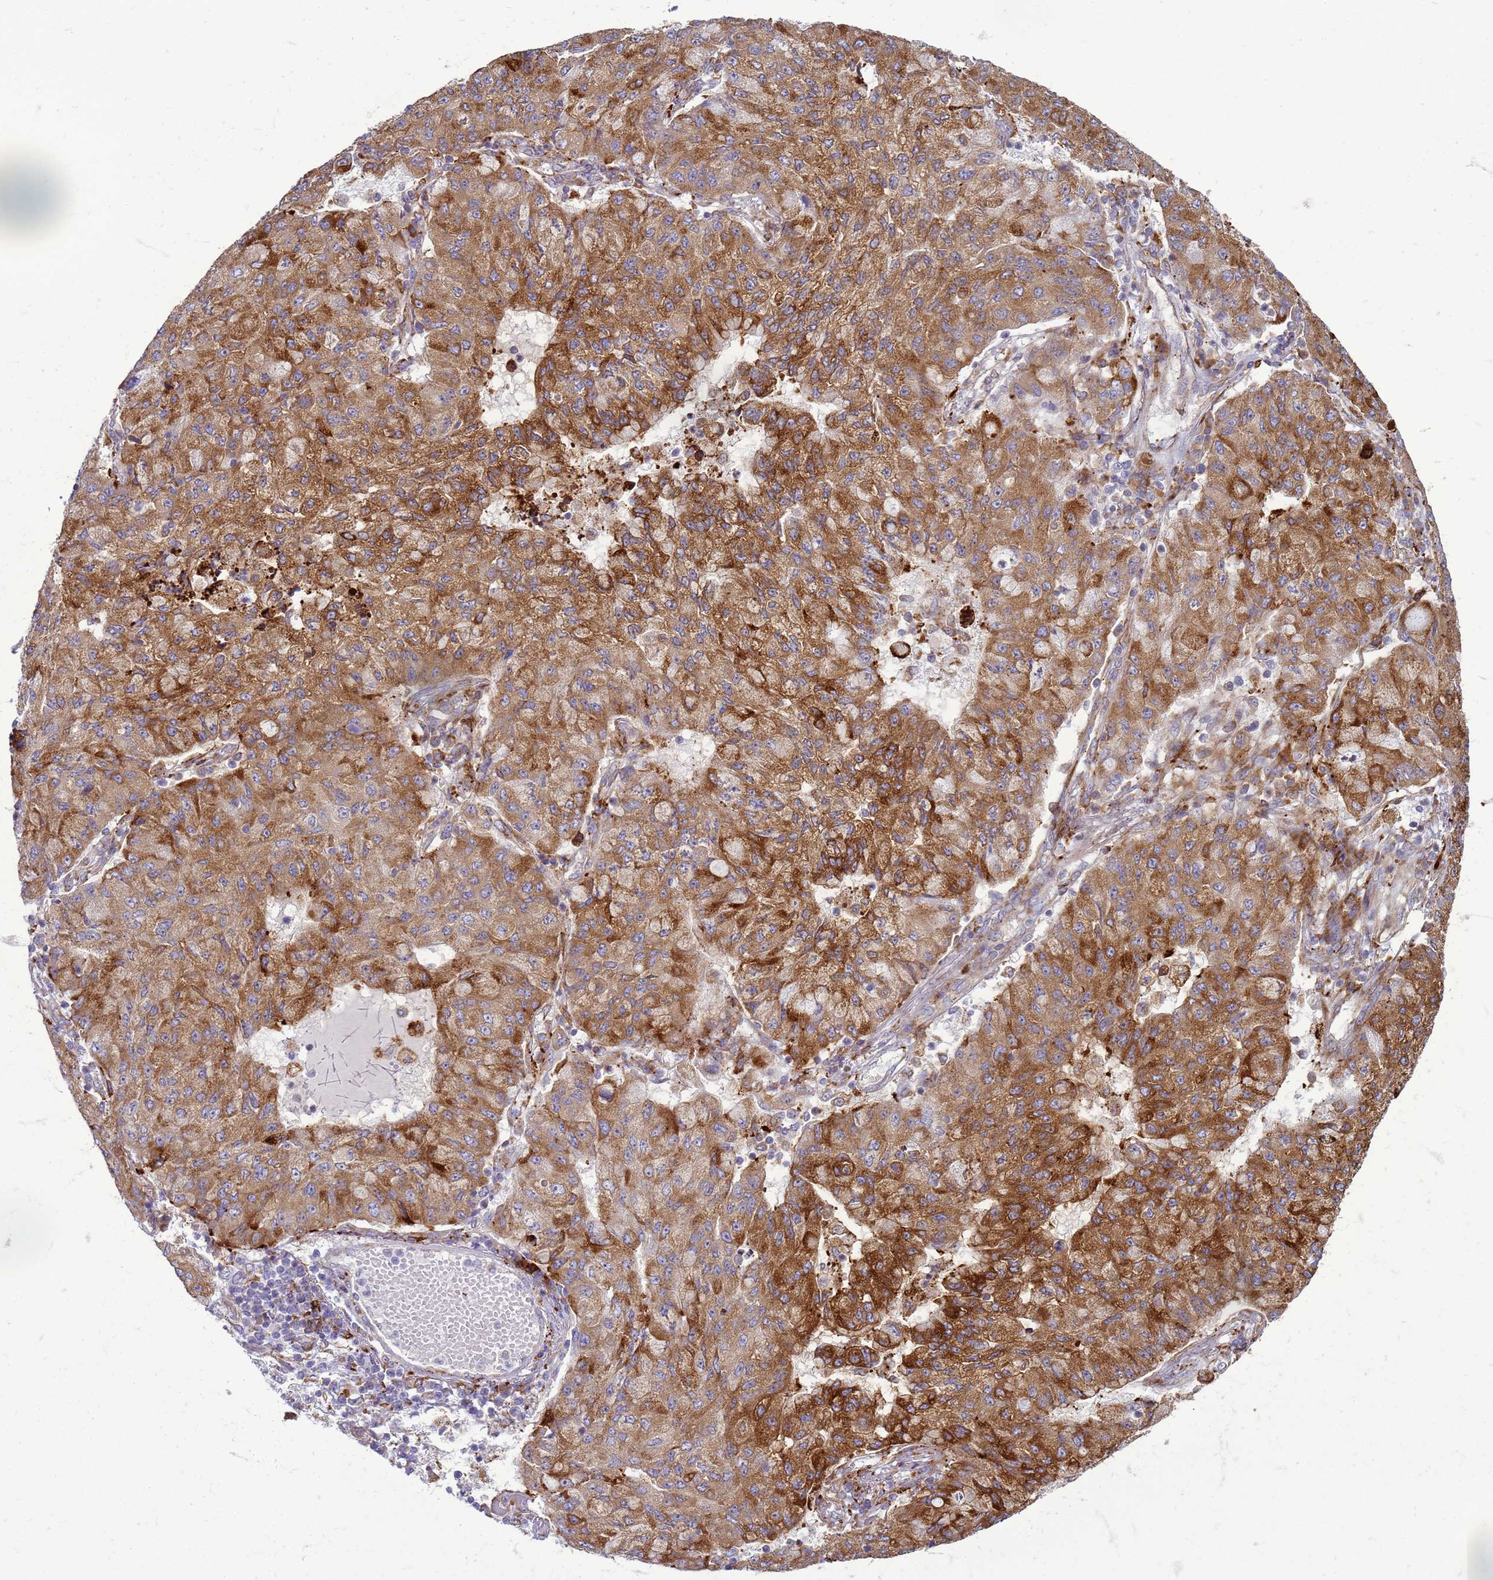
{"staining": {"intensity": "moderate", "quantity": ">75%", "location": "cytoplasmic/membranous"}, "tissue": "lung cancer", "cell_type": "Tumor cells", "image_type": "cancer", "snomed": [{"axis": "morphology", "description": "Squamous cell carcinoma, NOS"}, {"axis": "topography", "description": "Lung"}], "caption": "Brown immunohistochemical staining in human squamous cell carcinoma (lung) demonstrates moderate cytoplasmic/membranous positivity in approximately >75% of tumor cells.", "gene": "PDK3", "patient": {"sex": "male", "age": 74}}